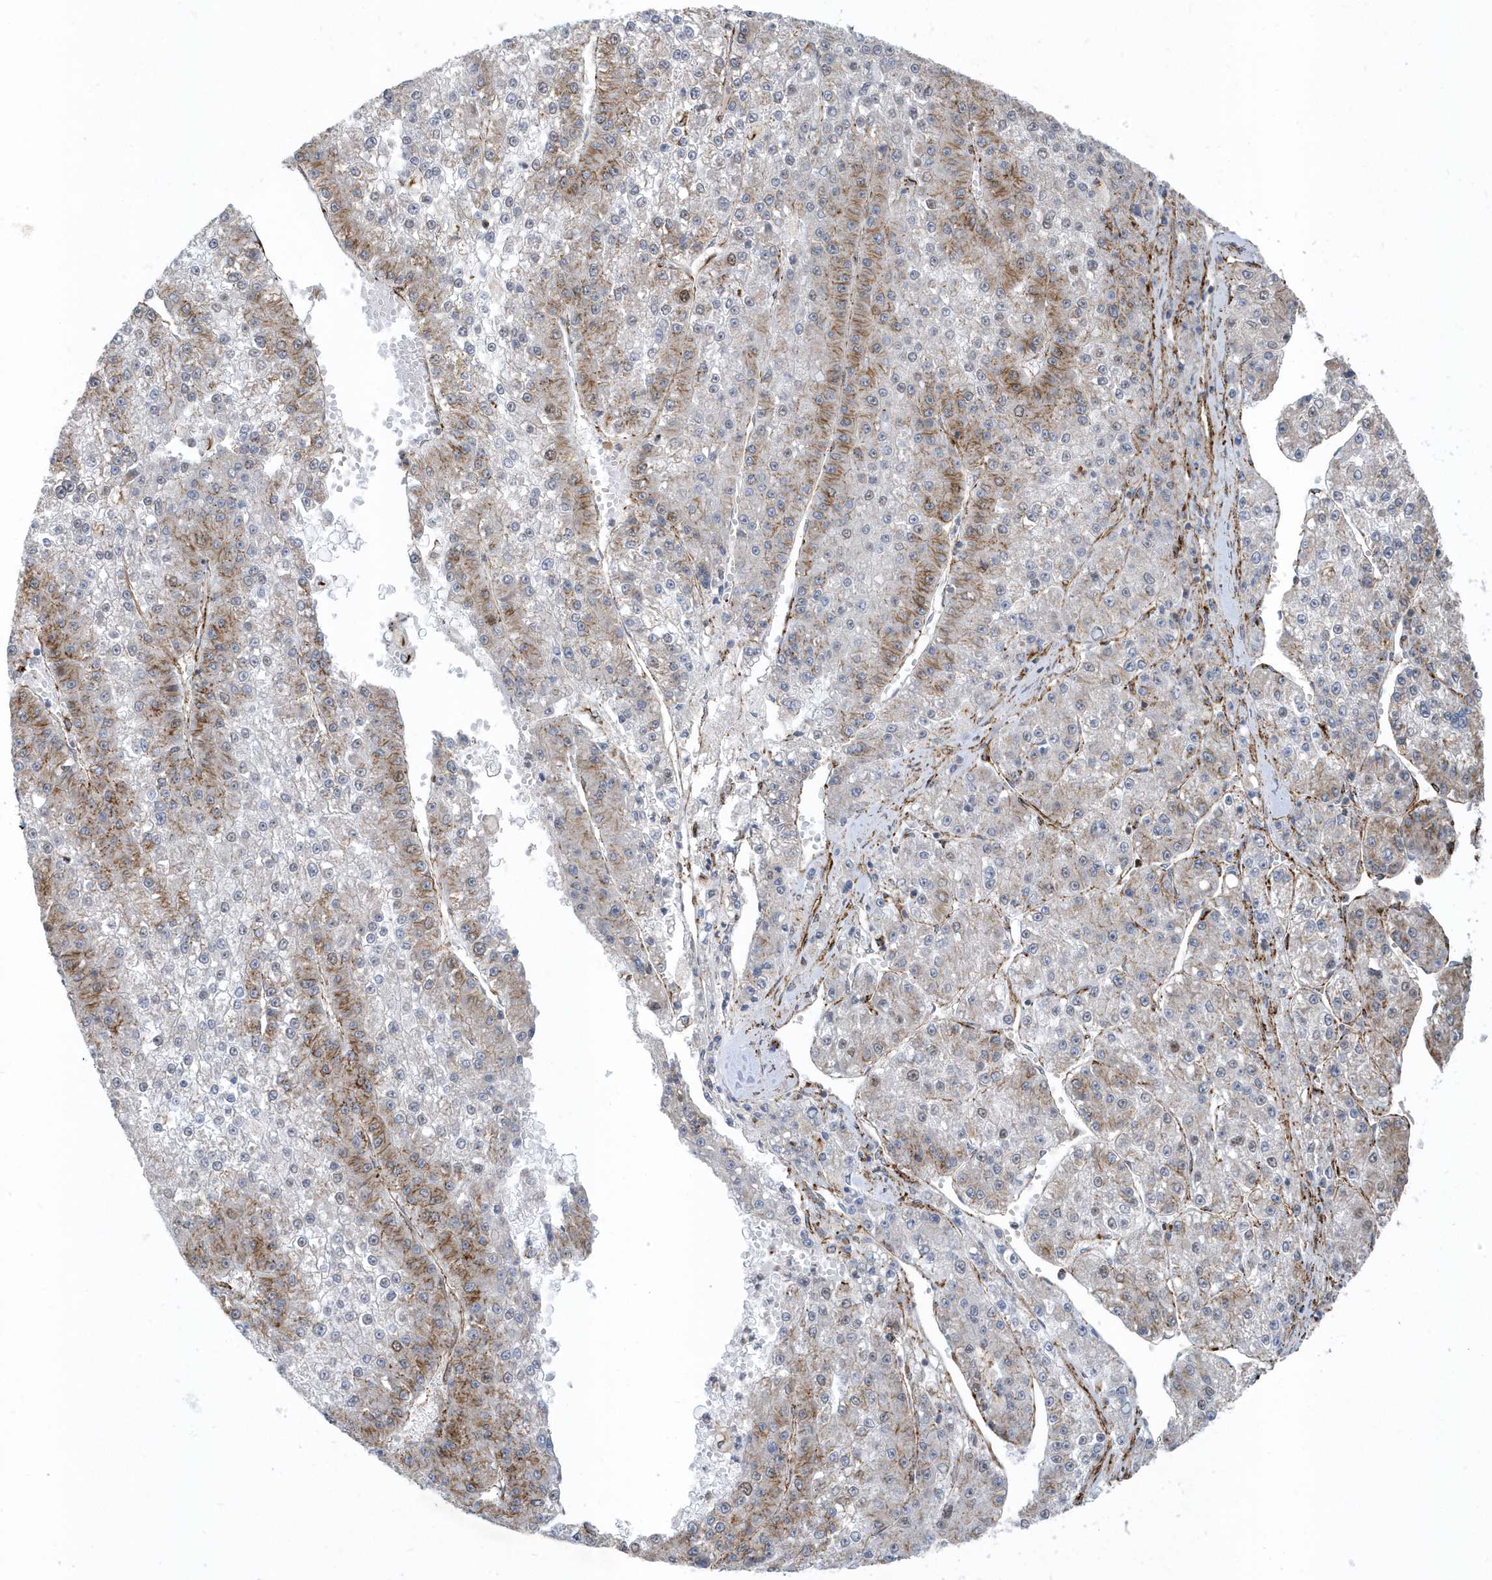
{"staining": {"intensity": "moderate", "quantity": "25%-75%", "location": "cytoplasmic/membranous"}, "tissue": "liver cancer", "cell_type": "Tumor cells", "image_type": "cancer", "snomed": [{"axis": "morphology", "description": "Carcinoma, Hepatocellular, NOS"}, {"axis": "topography", "description": "Liver"}], "caption": "A micrograph of liver cancer stained for a protein demonstrates moderate cytoplasmic/membranous brown staining in tumor cells. The staining was performed using DAB, with brown indicating positive protein expression. Nuclei are stained blue with hematoxylin.", "gene": "HRH4", "patient": {"sex": "female", "age": 73}}